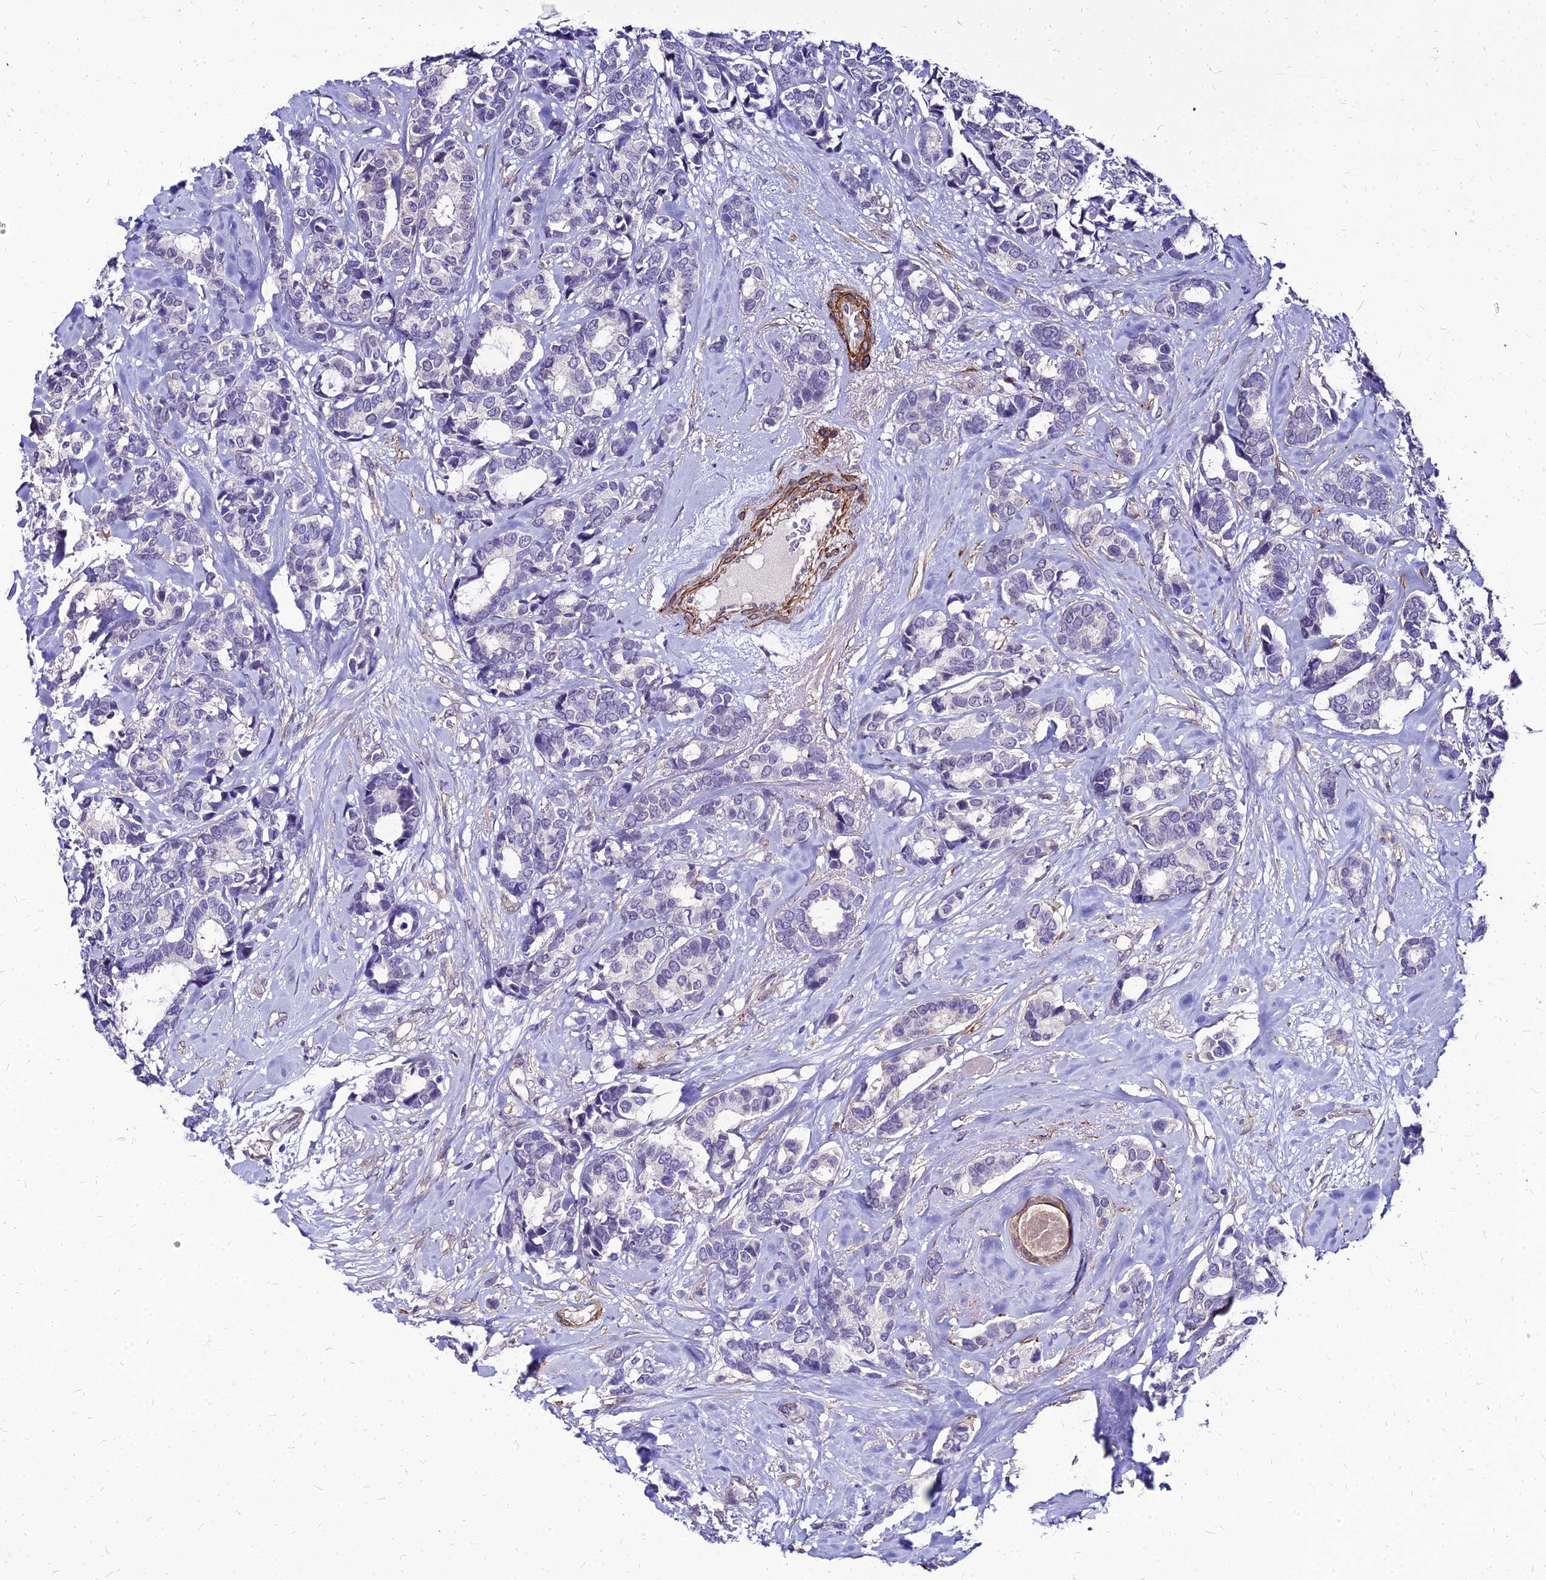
{"staining": {"intensity": "negative", "quantity": "none", "location": "none"}, "tissue": "breast cancer", "cell_type": "Tumor cells", "image_type": "cancer", "snomed": [{"axis": "morphology", "description": "Duct carcinoma"}, {"axis": "topography", "description": "Breast"}], "caption": "The image displays no staining of tumor cells in breast cancer (invasive ductal carcinoma).", "gene": "YEATS2", "patient": {"sex": "female", "age": 87}}